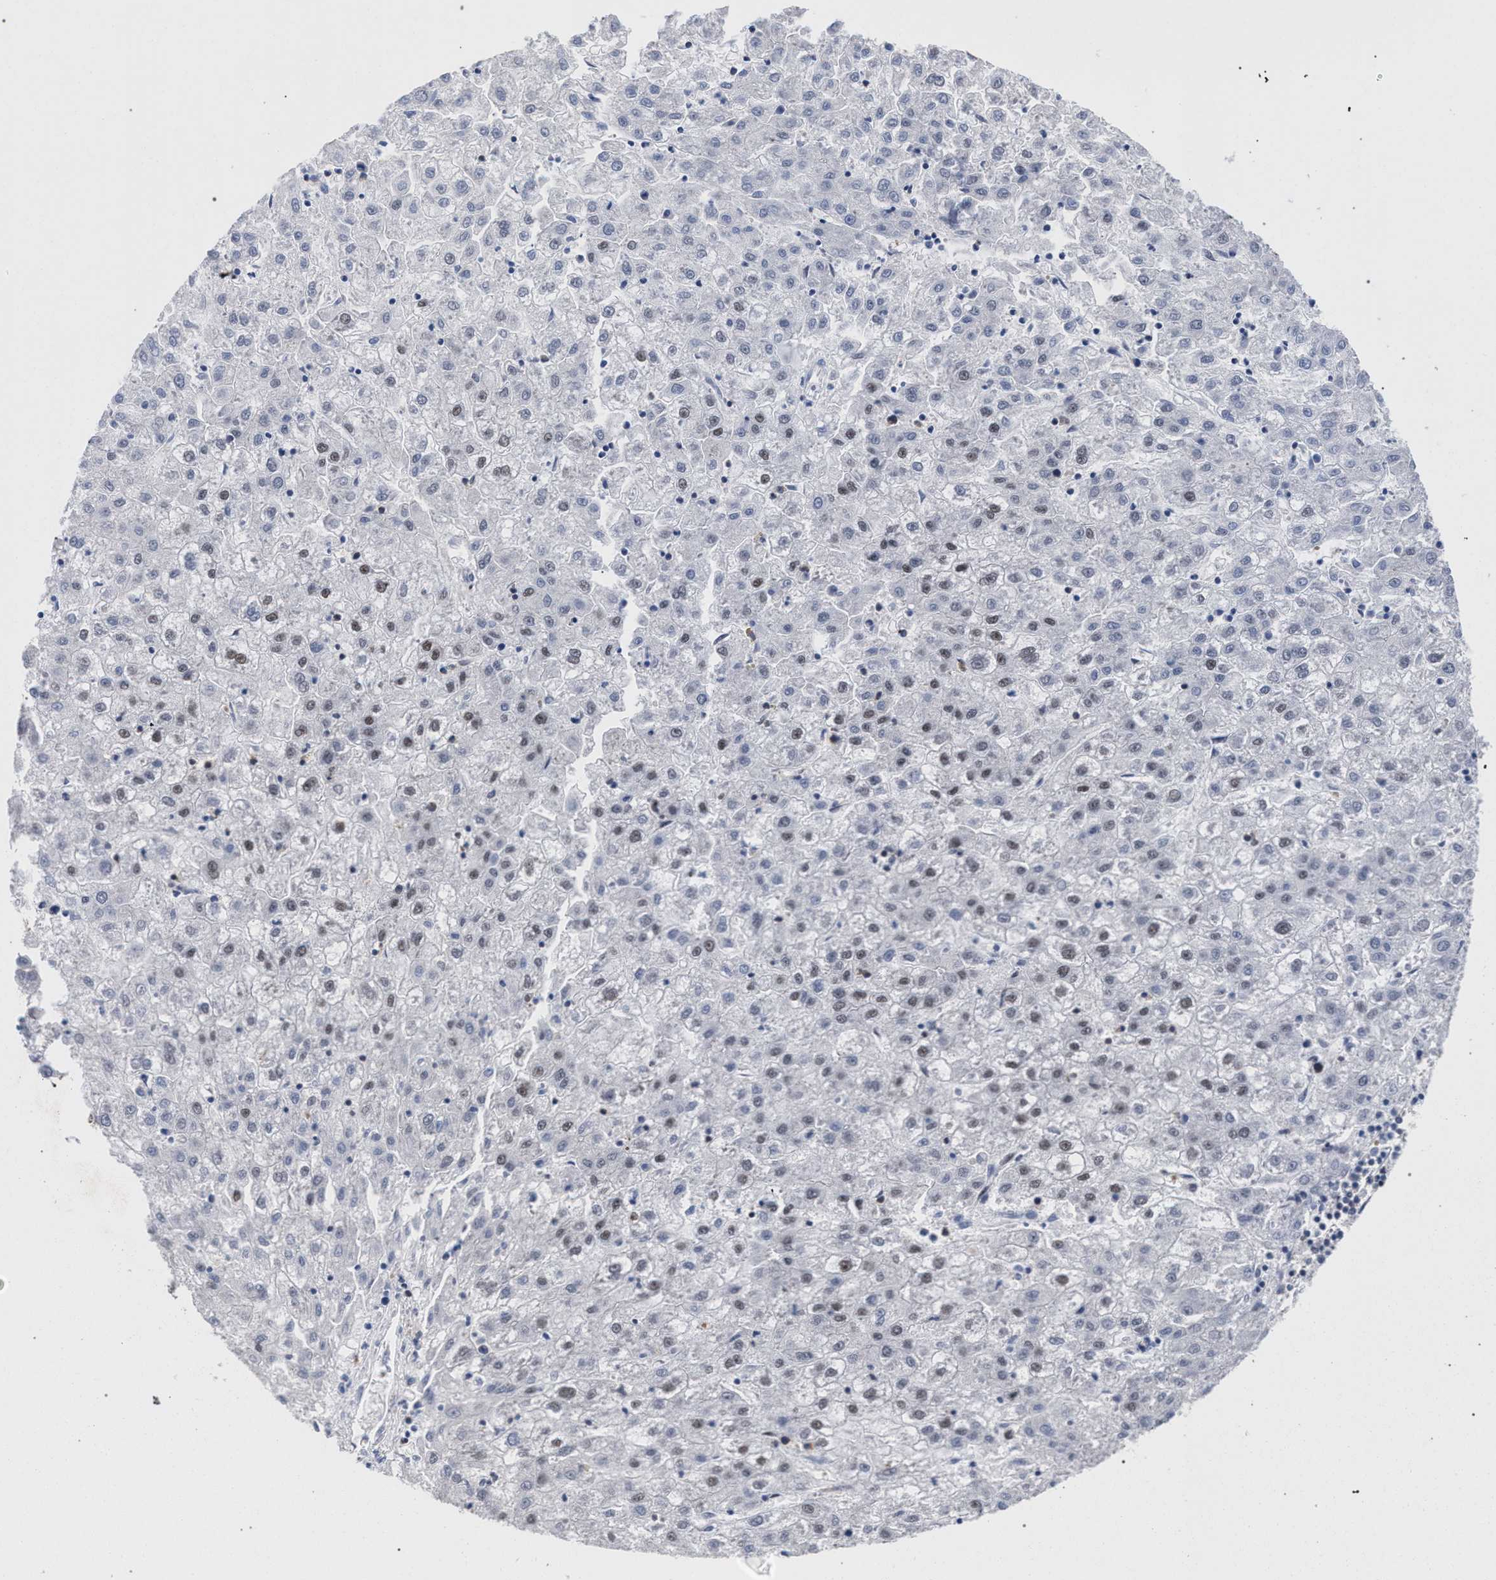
{"staining": {"intensity": "weak", "quantity": "<25%", "location": "nuclear"}, "tissue": "liver cancer", "cell_type": "Tumor cells", "image_type": "cancer", "snomed": [{"axis": "morphology", "description": "Carcinoma, Hepatocellular, NOS"}, {"axis": "topography", "description": "Liver"}], "caption": "Tumor cells are negative for brown protein staining in liver cancer. (Brightfield microscopy of DAB (3,3'-diaminobenzidine) immunohistochemistry (IHC) at high magnification).", "gene": "SCAF4", "patient": {"sex": "male", "age": 72}}